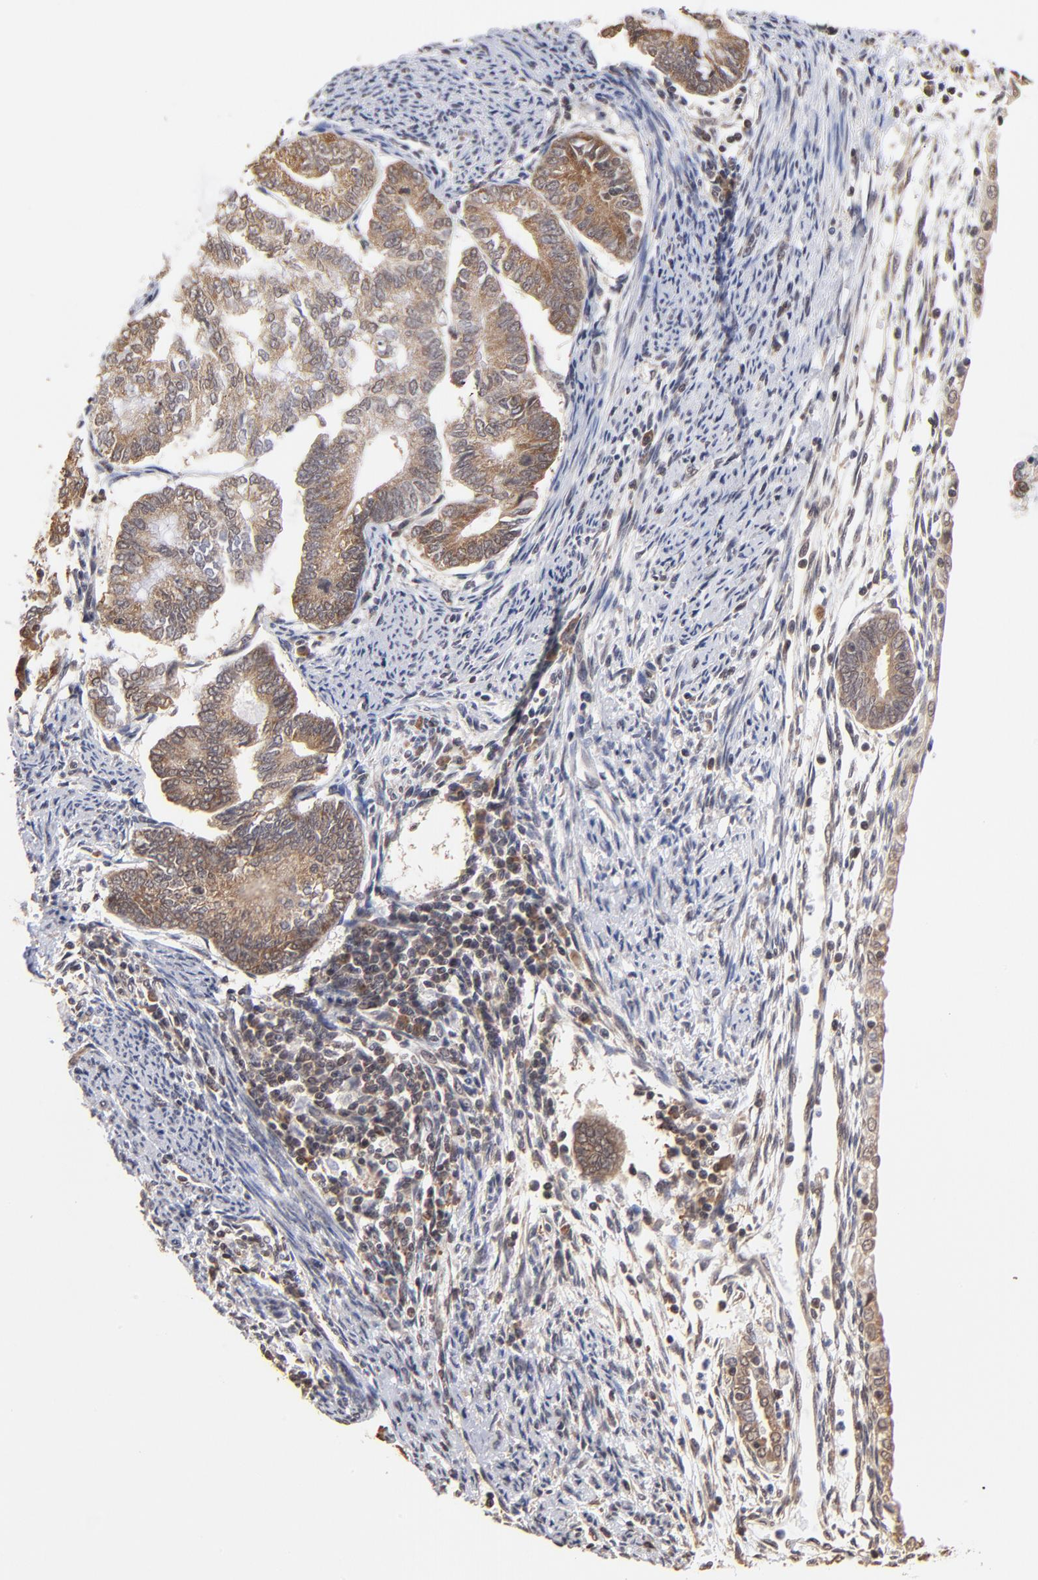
{"staining": {"intensity": "moderate", "quantity": ">75%", "location": "cytoplasmic/membranous"}, "tissue": "endometrial cancer", "cell_type": "Tumor cells", "image_type": "cancer", "snomed": [{"axis": "morphology", "description": "Adenocarcinoma, NOS"}, {"axis": "topography", "description": "Endometrium"}], "caption": "Moderate cytoplasmic/membranous staining for a protein is identified in approximately >75% of tumor cells of adenocarcinoma (endometrial) using IHC.", "gene": "BRPF1", "patient": {"sex": "female", "age": 63}}